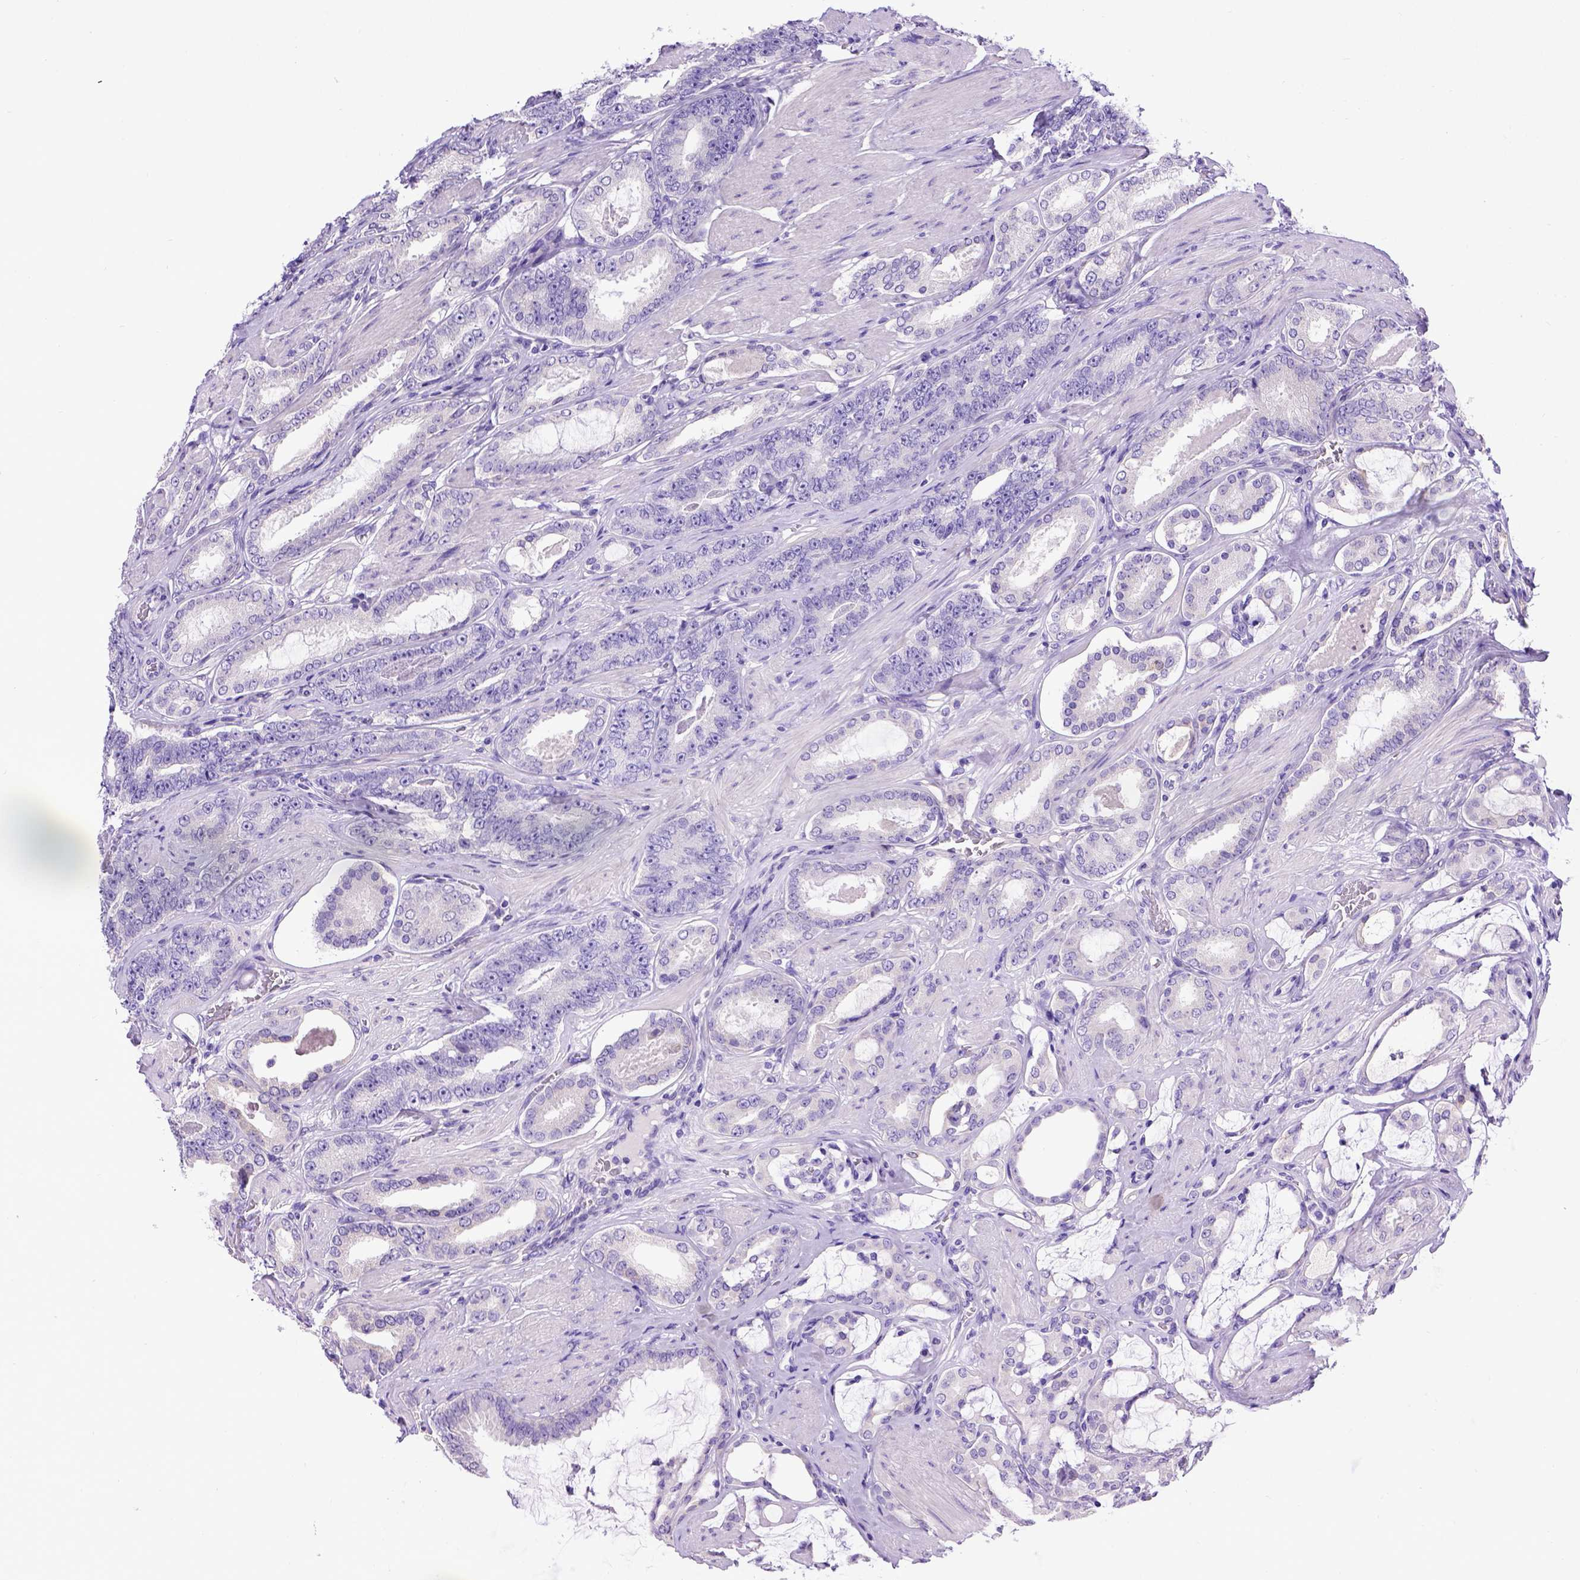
{"staining": {"intensity": "negative", "quantity": "none", "location": "none"}, "tissue": "prostate cancer", "cell_type": "Tumor cells", "image_type": "cancer", "snomed": [{"axis": "morphology", "description": "Adenocarcinoma, High grade"}, {"axis": "topography", "description": "Prostate"}], "caption": "An IHC micrograph of high-grade adenocarcinoma (prostate) is shown. There is no staining in tumor cells of high-grade adenocarcinoma (prostate).", "gene": "PTGES", "patient": {"sex": "male", "age": 63}}